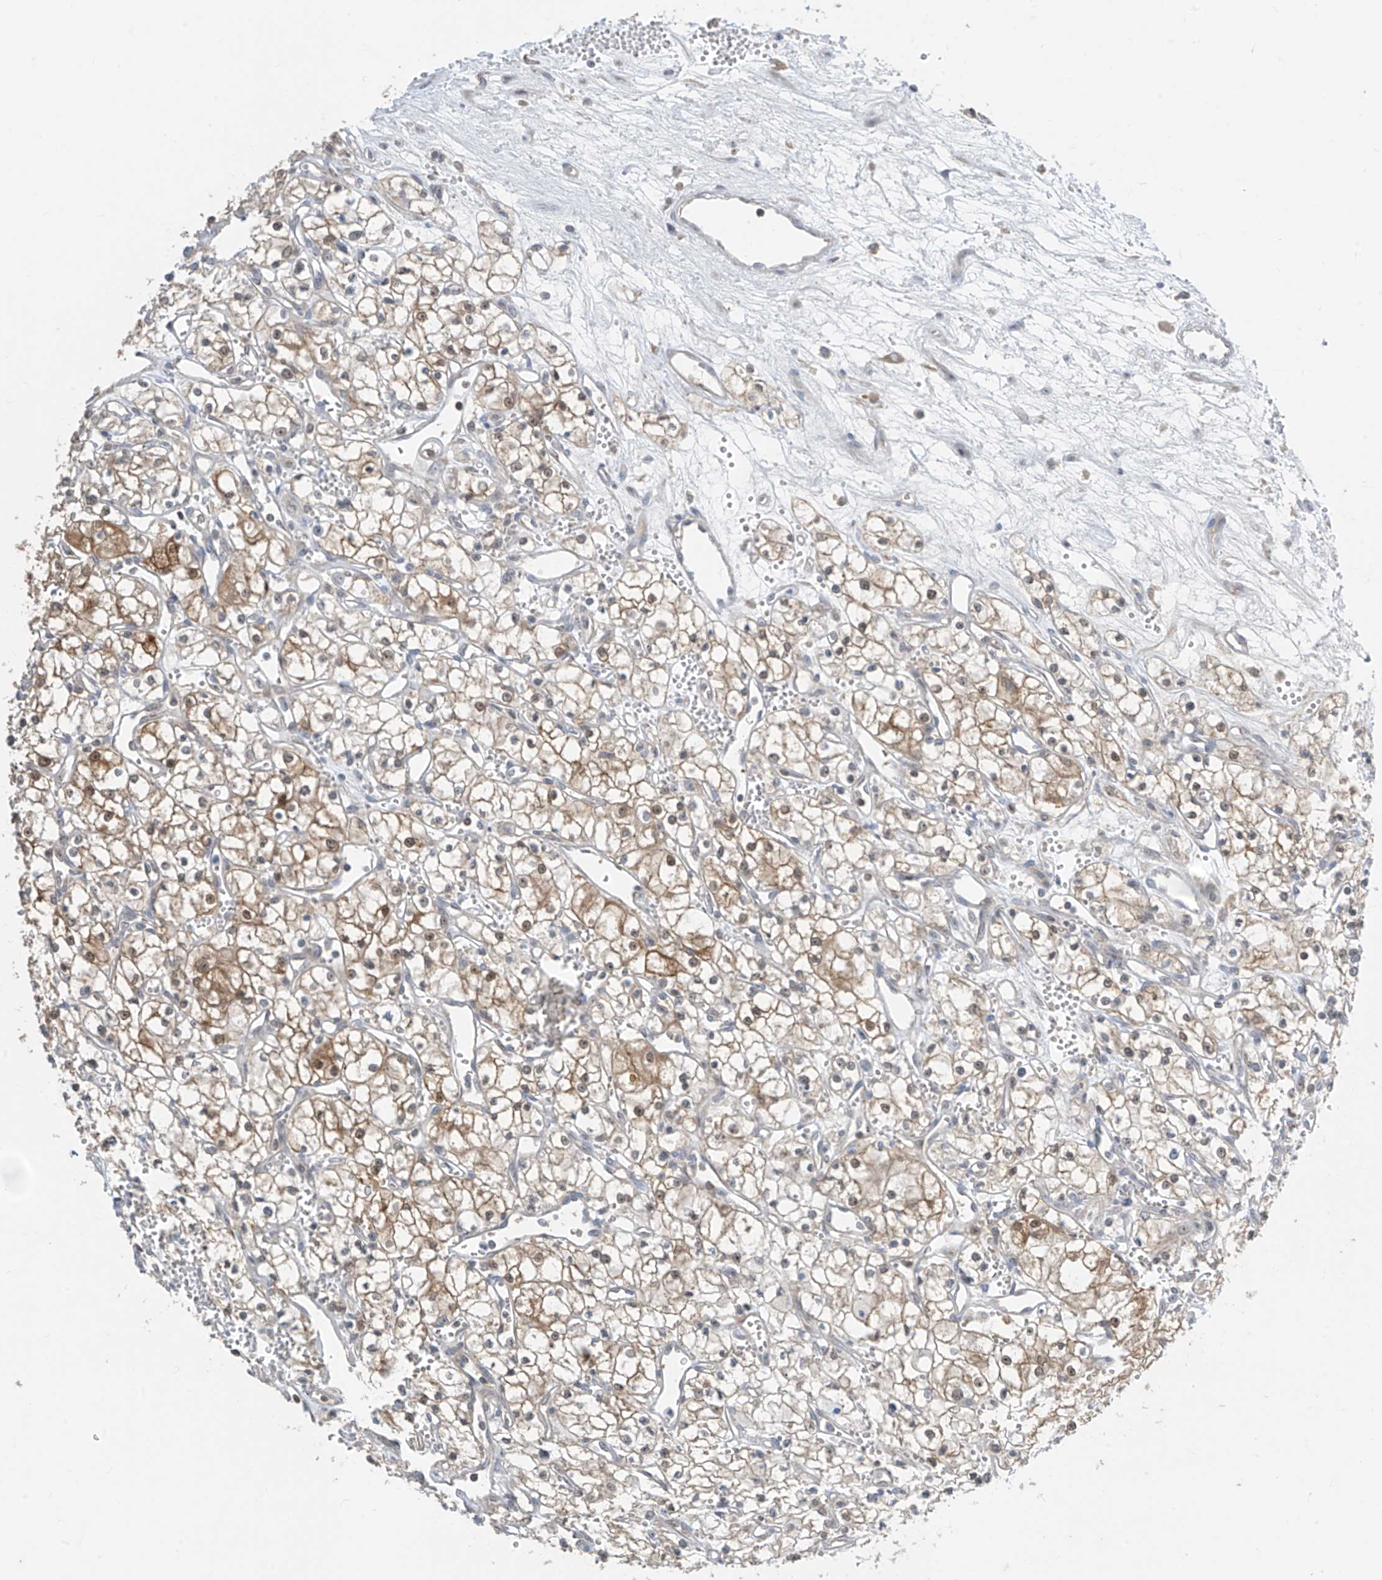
{"staining": {"intensity": "moderate", "quantity": "<25%", "location": "cytoplasmic/membranous,nuclear"}, "tissue": "renal cancer", "cell_type": "Tumor cells", "image_type": "cancer", "snomed": [{"axis": "morphology", "description": "Adenocarcinoma, NOS"}, {"axis": "topography", "description": "Kidney"}], "caption": "Immunohistochemical staining of human renal cancer (adenocarcinoma) demonstrates moderate cytoplasmic/membranous and nuclear protein positivity in about <25% of tumor cells.", "gene": "TTC38", "patient": {"sex": "male", "age": 59}}